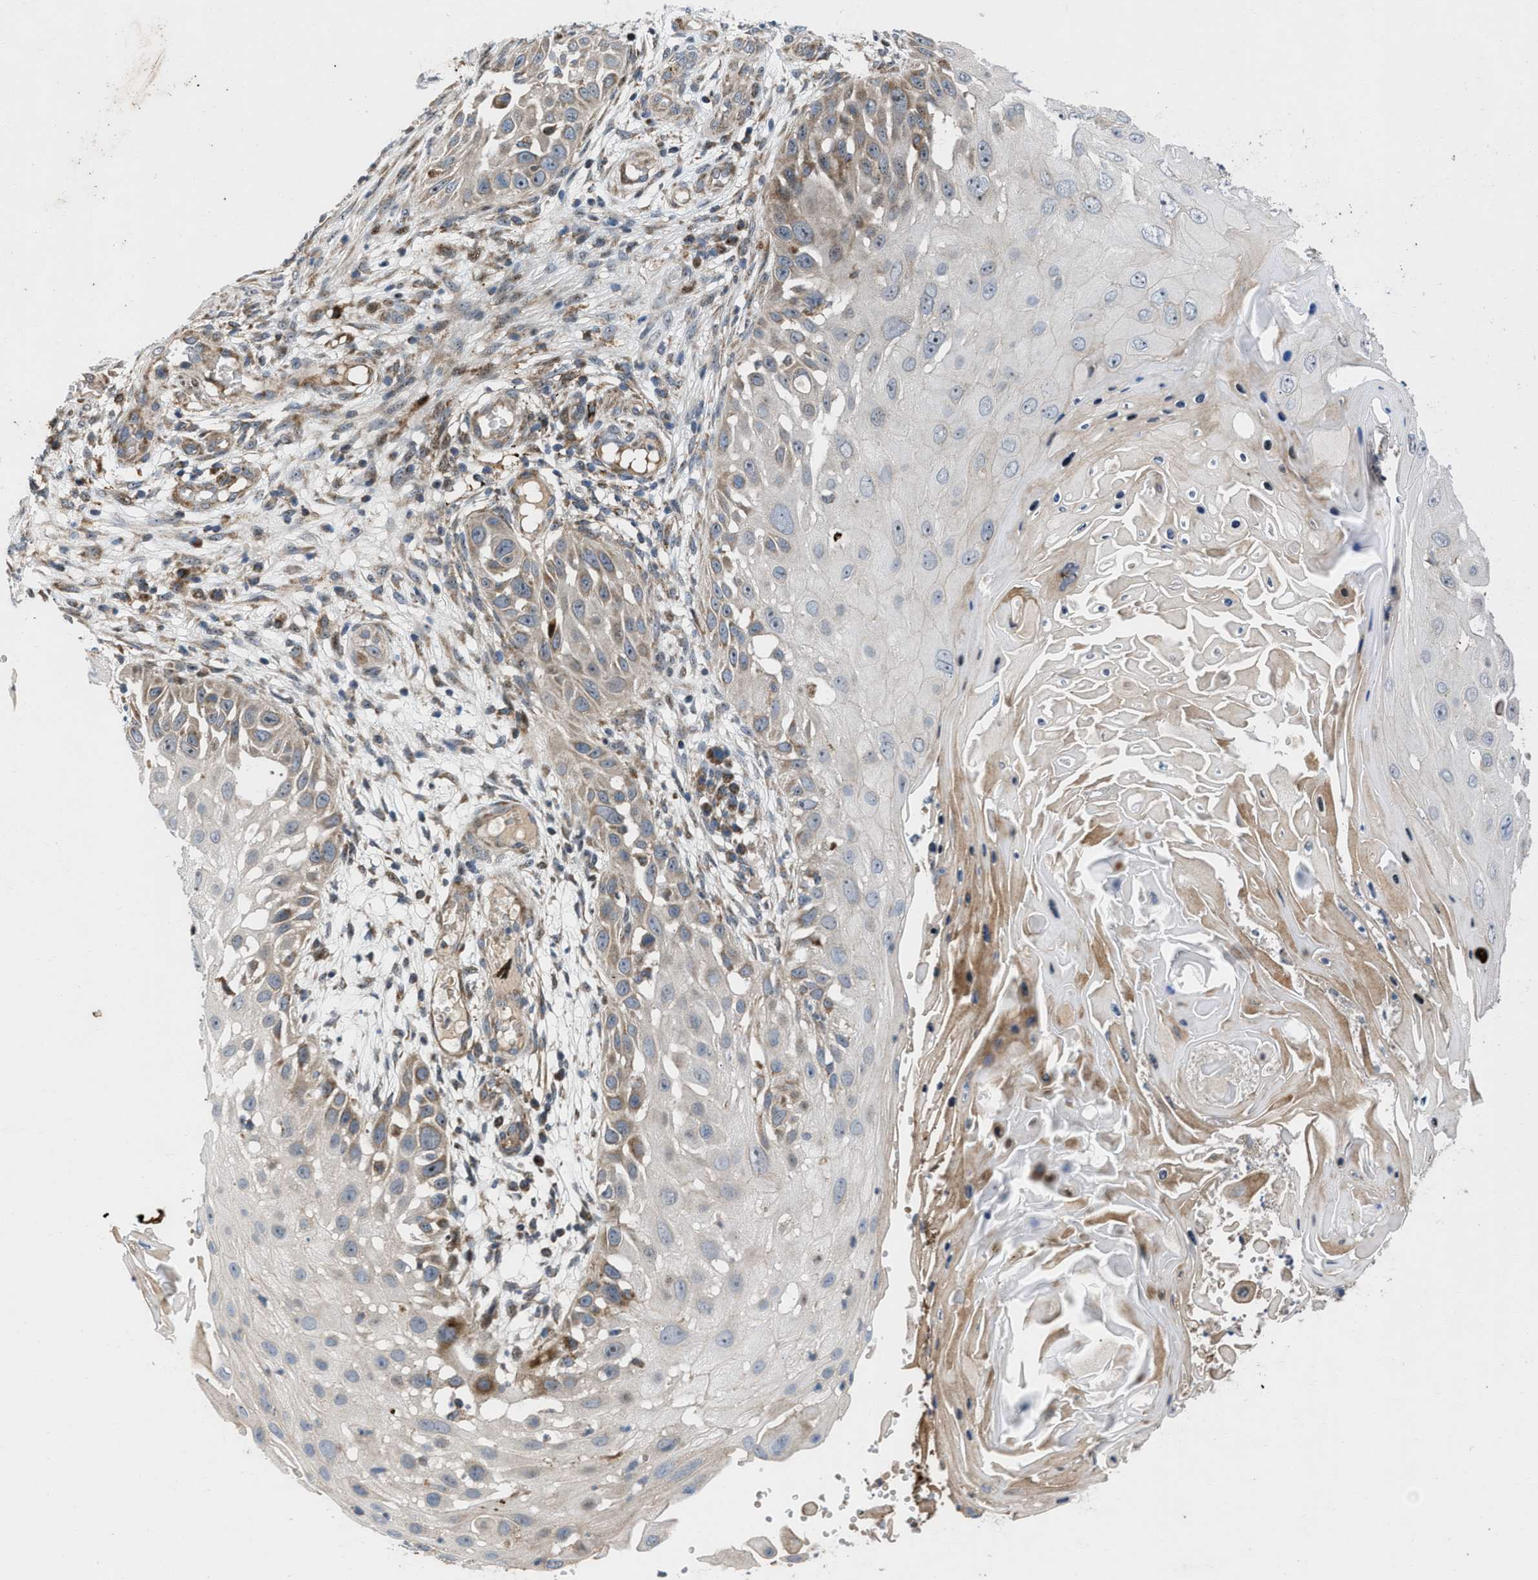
{"staining": {"intensity": "weak", "quantity": "25%-75%", "location": "cytoplasmic/membranous"}, "tissue": "skin cancer", "cell_type": "Tumor cells", "image_type": "cancer", "snomed": [{"axis": "morphology", "description": "Squamous cell carcinoma, NOS"}, {"axis": "topography", "description": "Skin"}], "caption": "Human skin cancer (squamous cell carcinoma) stained with a brown dye exhibits weak cytoplasmic/membranous positive expression in approximately 25%-75% of tumor cells.", "gene": "AP3M2", "patient": {"sex": "female", "age": 44}}